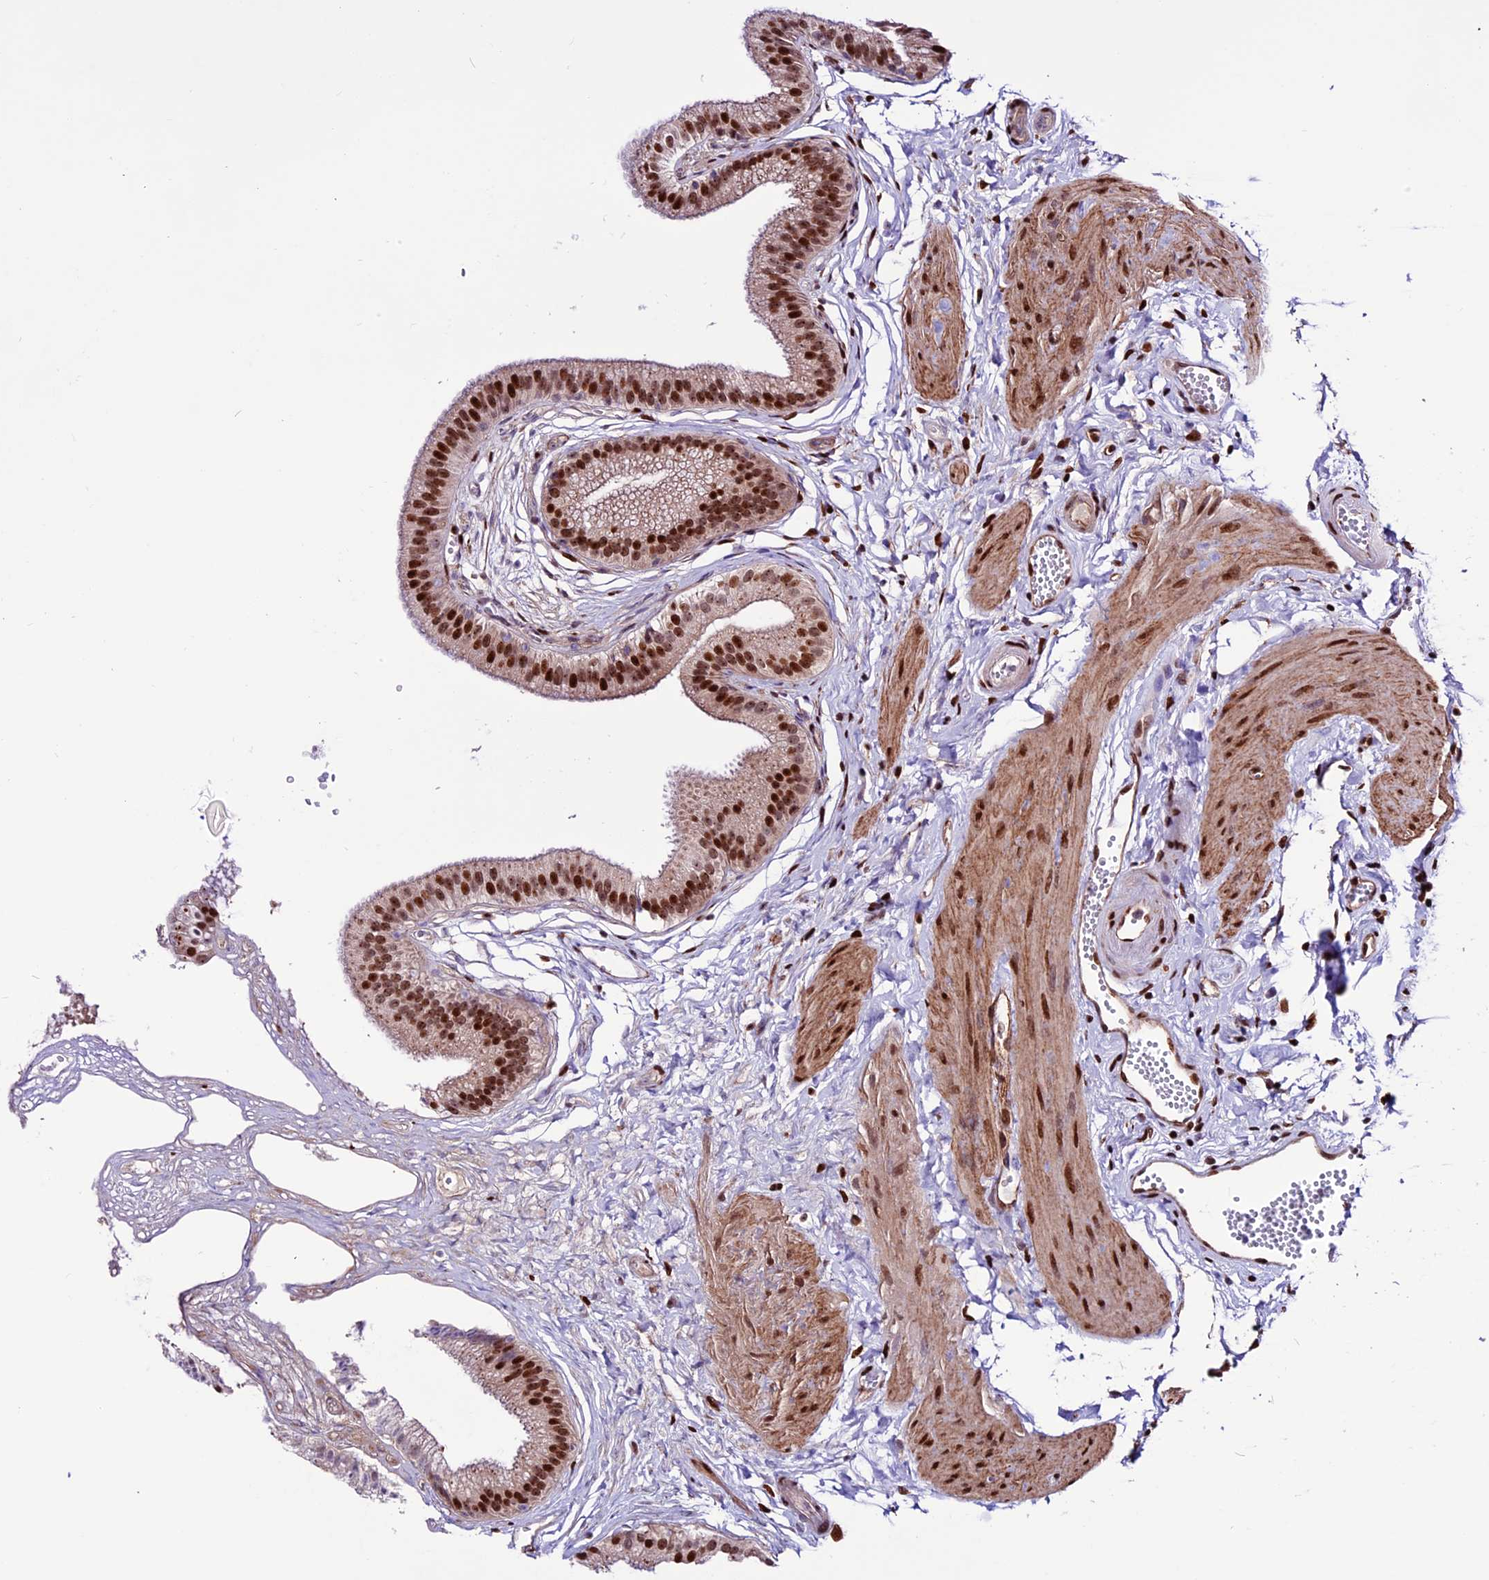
{"staining": {"intensity": "moderate", "quantity": ">75%", "location": "nuclear"}, "tissue": "gallbladder", "cell_type": "Glandular cells", "image_type": "normal", "snomed": [{"axis": "morphology", "description": "Normal tissue, NOS"}, {"axis": "topography", "description": "Gallbladder"}], "caption": "Human gallbladder stained with a protein marker displays moderate staining in glandular cells.", "gene": "RINL", "patient": {"sex": "female", "age": 54}}